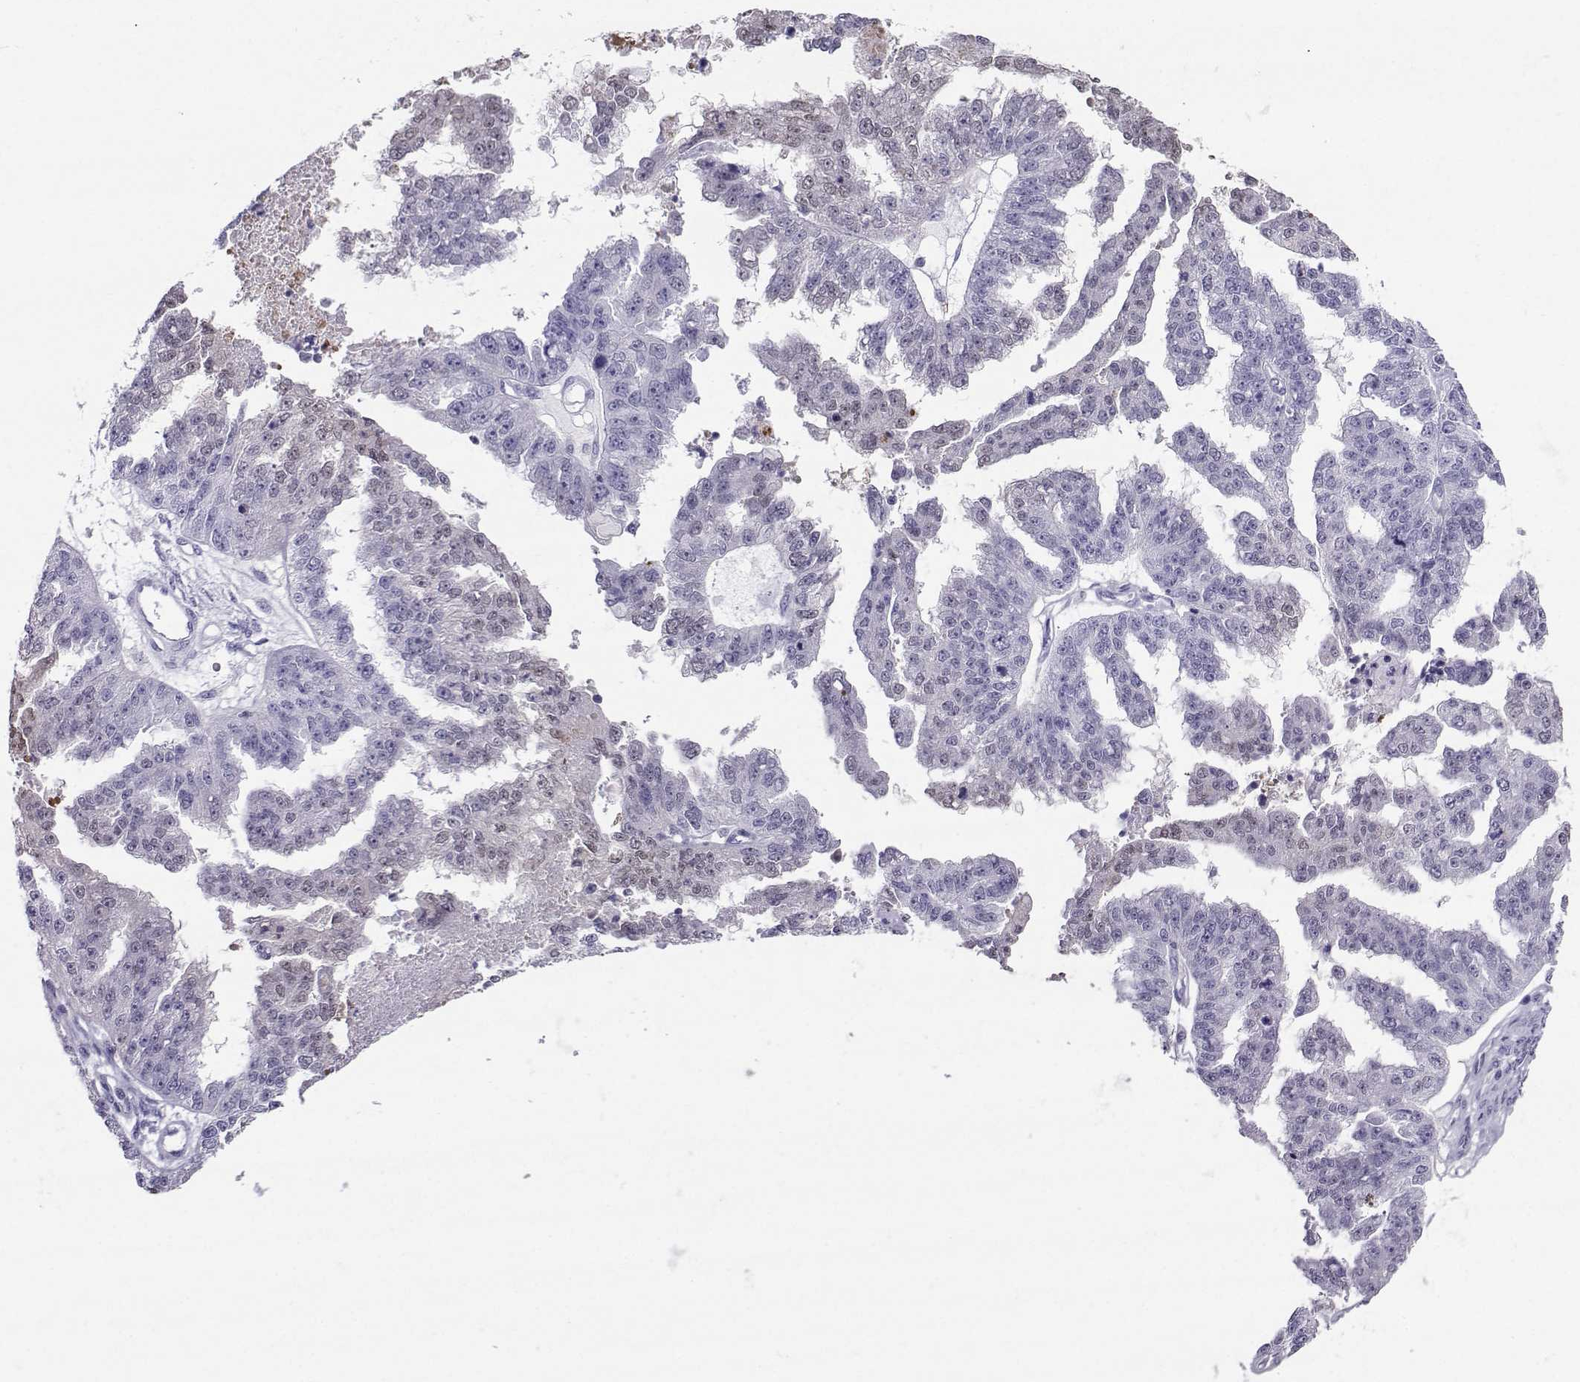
{"staining": {"intensity": "moderate", "quantity": "<25%", "location": "nuclear"}, "tissue": "ovarian cancer", "cell_type": "Tumor cells", "image_type": "cancer", "snomed": [{"axis": "morphology", "description": "Cystadenocarcinoma, serous, NOS"}, {"axis": "topography", "description": "Ovary"}], "caption": "Immunohistochemistry (IHC) image of ovarian cancer stained for a protein (brown), which shows low levels of moderate nuclear expression in about <25% of tumor cells.", "gene": "PGK1", "patient": {"sex": "female", "age": 58}}